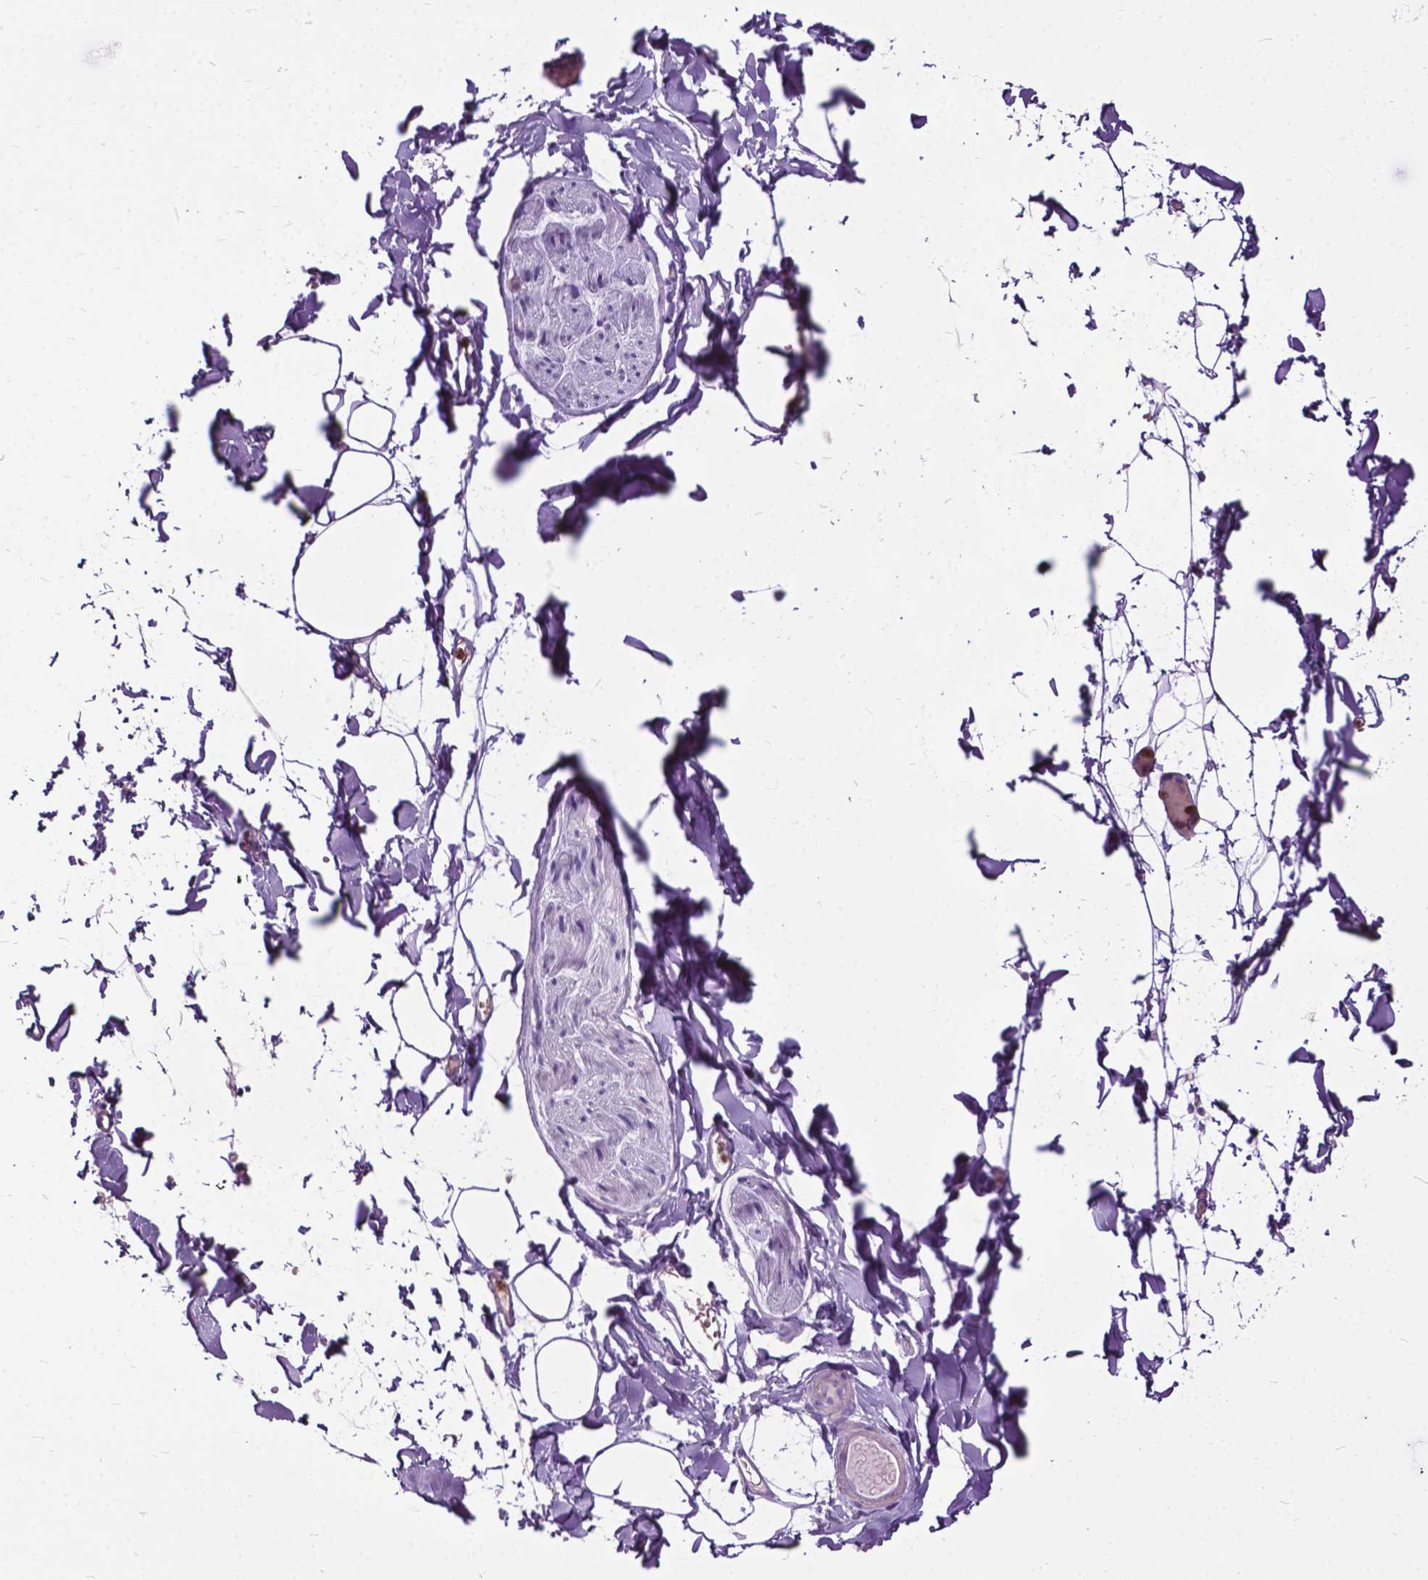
{"staining": {"intensity": "weak", "quantity": "<25%", "location": "cytoplasmic/membranous"}, "tissue": "adipose tissue", "cell_type": "Adipocytes", "image_type": "normal", "snomed": [{"axis": "morphology", "description": "Normal tissue, NOS"}, {"axis": "topography", "description": "Gallbladder"}, {"axis": "topography", "description": "Peripheral nerve tissue"}], "caption": "IHC micrograph of normal adipose tissue: adipose tissue stained with DAB (3,3'-diaminobenzidine) displays no significant protein expression in adipocytes.", "gene": "PRR35", "patient": {"sex": "female", "age": 45}}